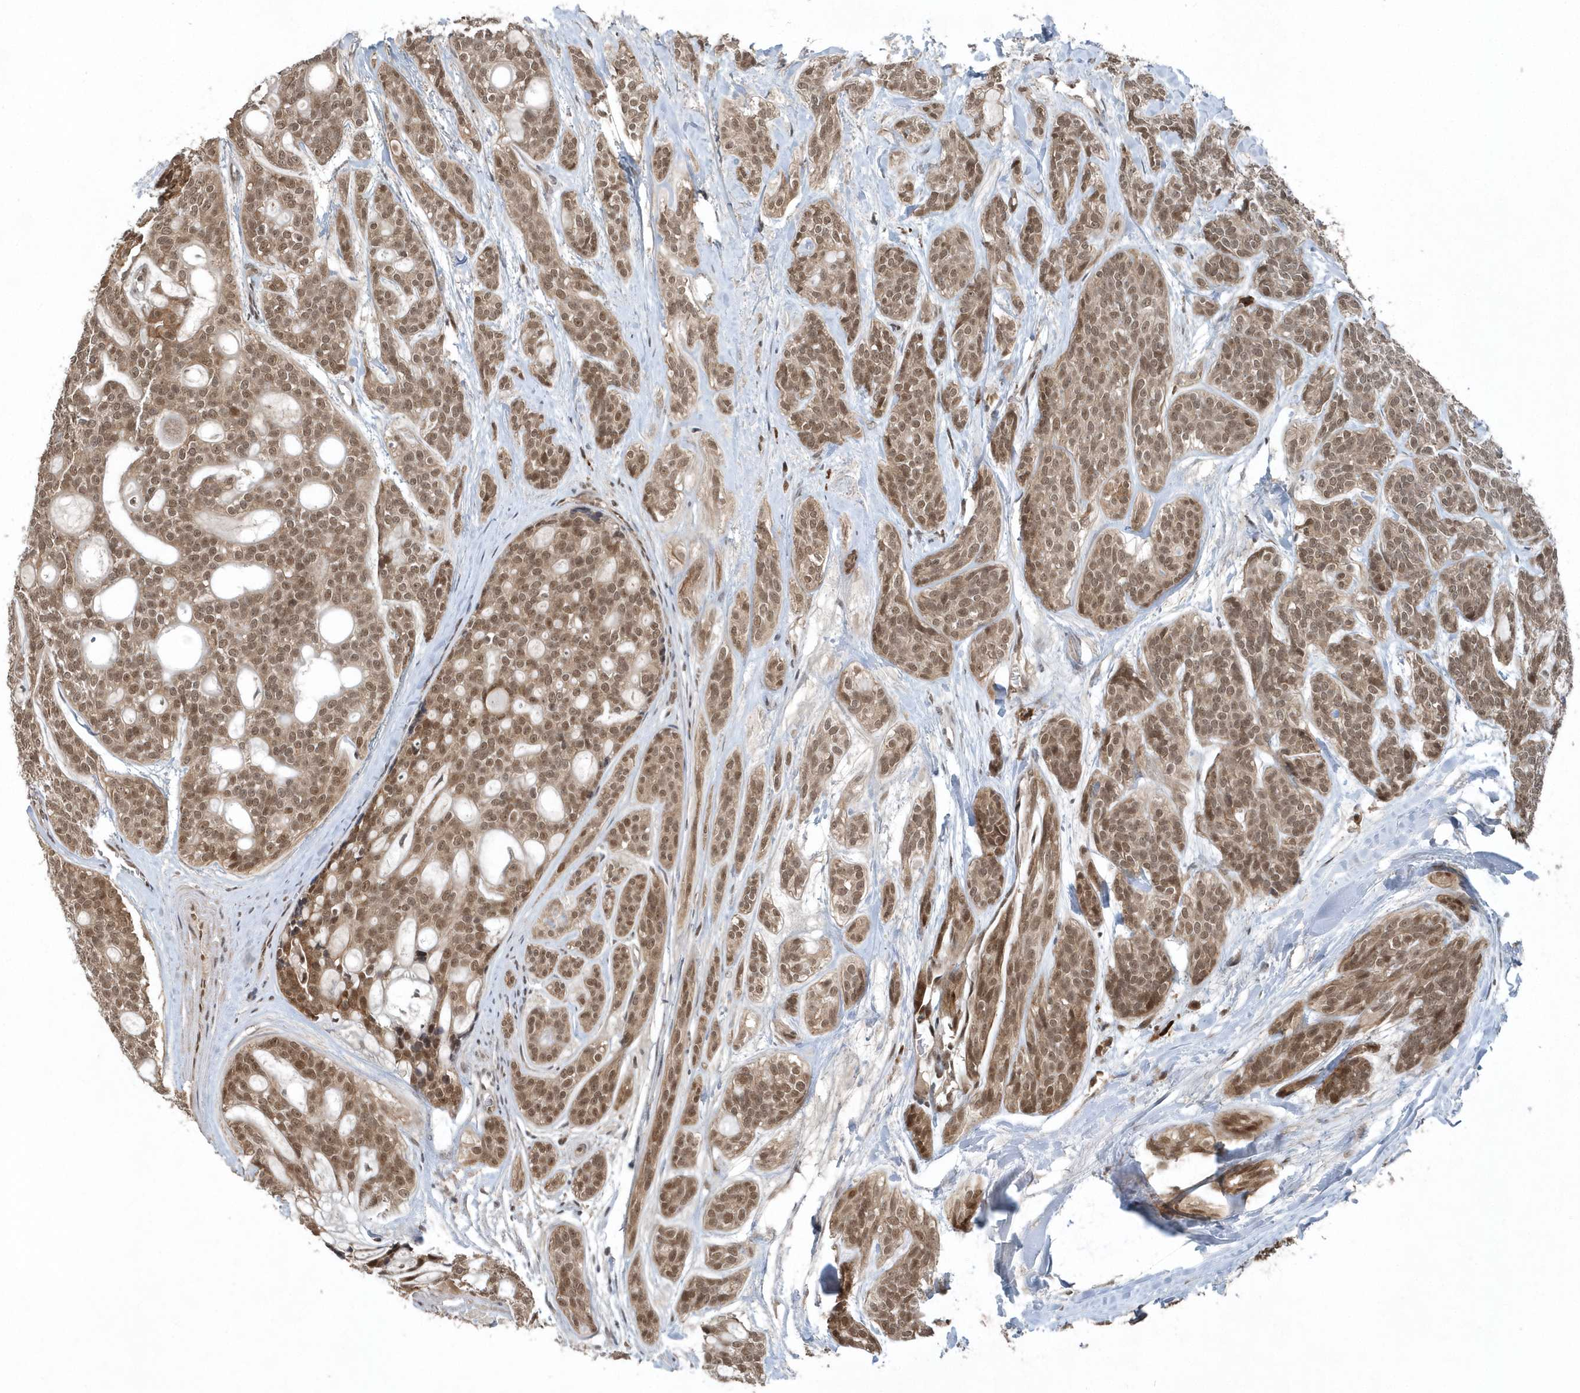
{"staining": {"intensity": "moderate", "quantity": ">75%", "location": "nuclear"}, "tissue": "head and neck cancer", "cell_type": "Tumor cells", "image_type": "cancer", "snomed": [{"axis": "morphology", "description": "Adenocarcinoma, NOS"}, {"axis": "topography", "description": "Head-Neck"}], "caption": "Brown immunohistochemical staining in human adenocarcinoma (head and neck) exhibits moderate nuclear staining in about >75% of tumor cells.", "gene": "QTRT2", "patient": {"sex": "male", "age": 66}}